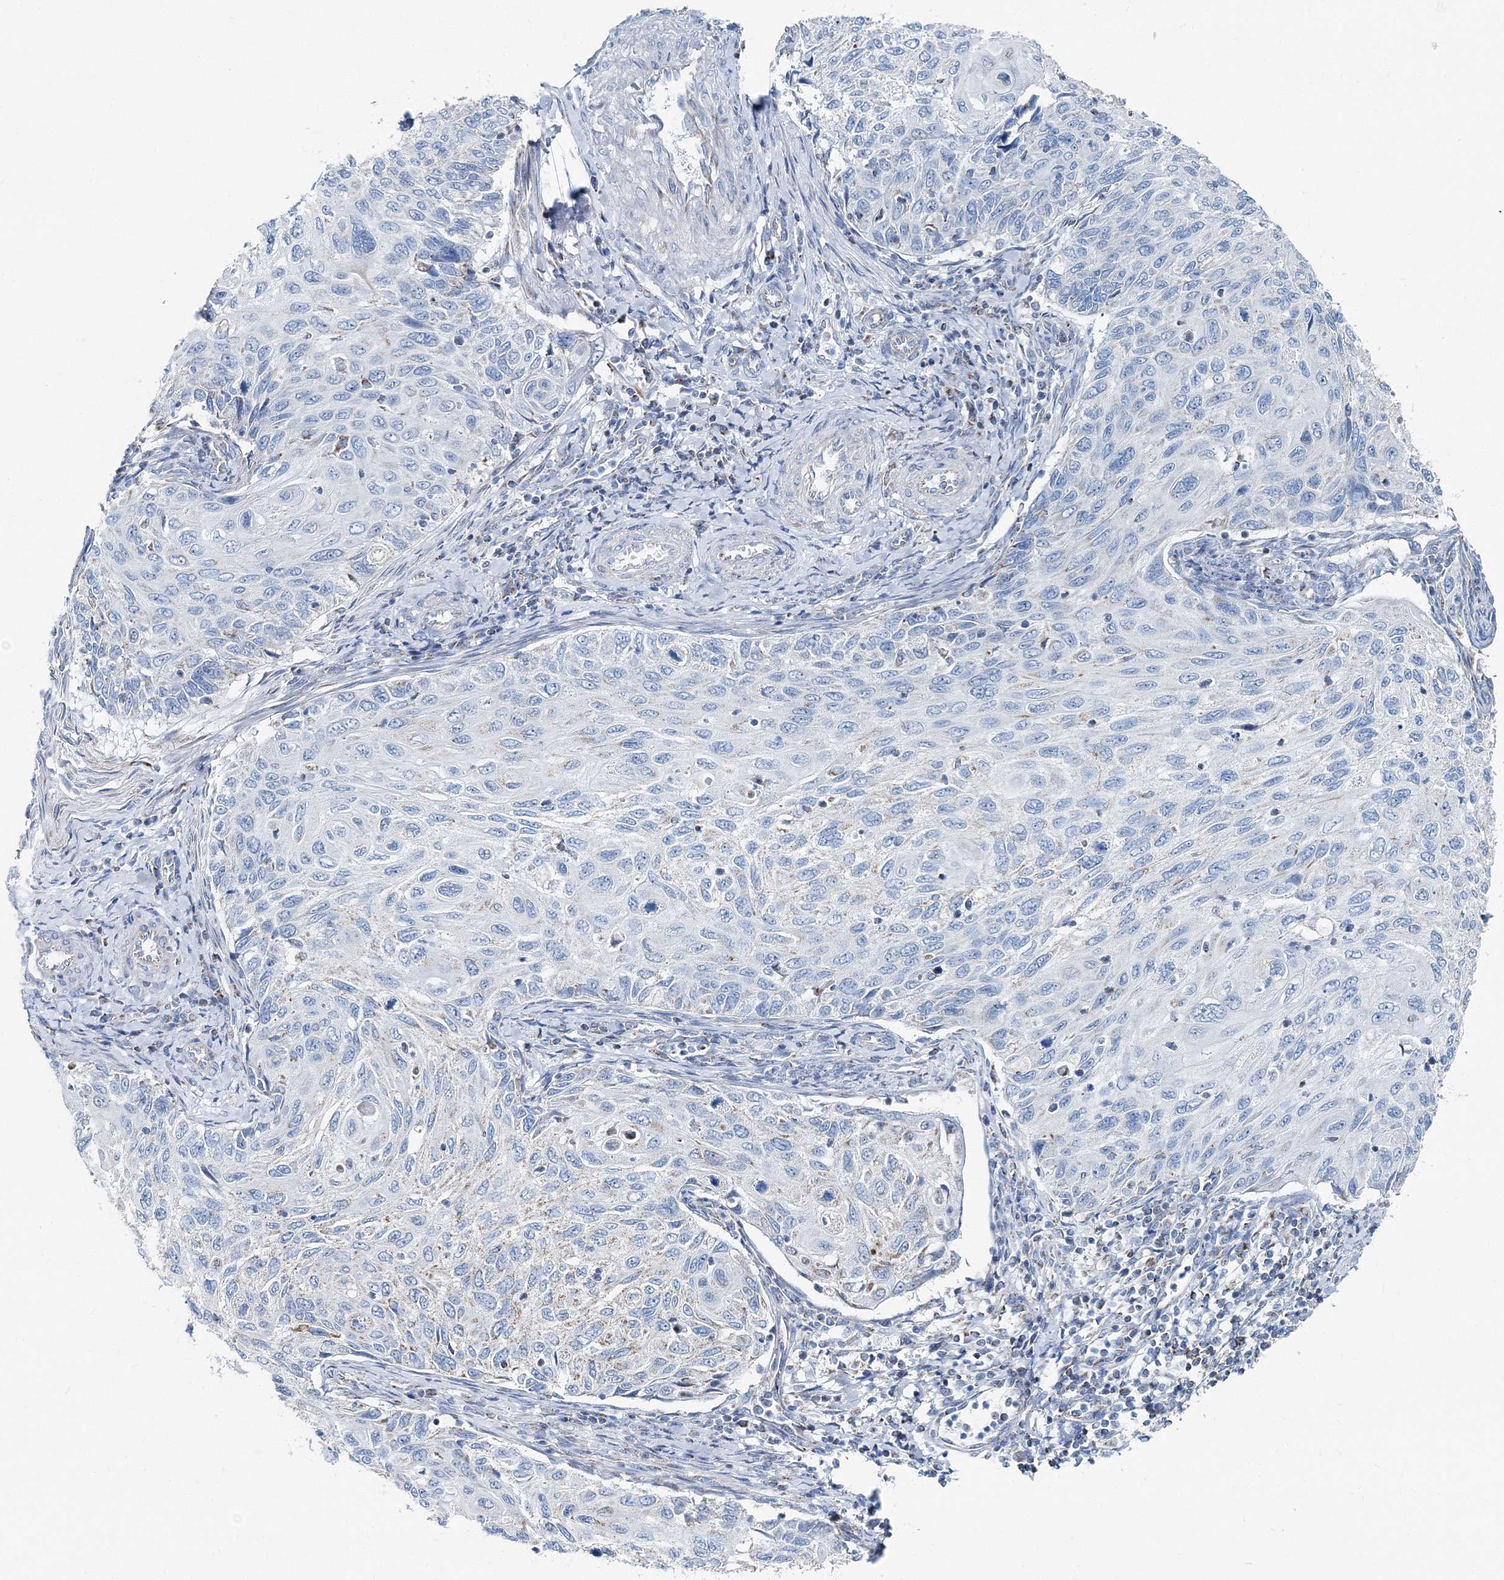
{"staining": {"intensity": "weak", "quantity": "<25%", "location": "cytoplasmic/membranous"}, "tissue": "cervical cancer", "cell_type": "Tumor cells", "image_type": "cancer", "snomed": [{"axis": "morphology", "description": "Squamous cell carcinoma, NOS"}, {"axis": "topography", "description": "Cervix"}], "caption": "Tumor cells are negative for protein expression in human squamous cell carcinoma (cervical). (Immunohistochemistry, brightfield microscopy, high magnification).", "gene": "GABARAPL2", "patient": {"sex": "female", "age": 70}}